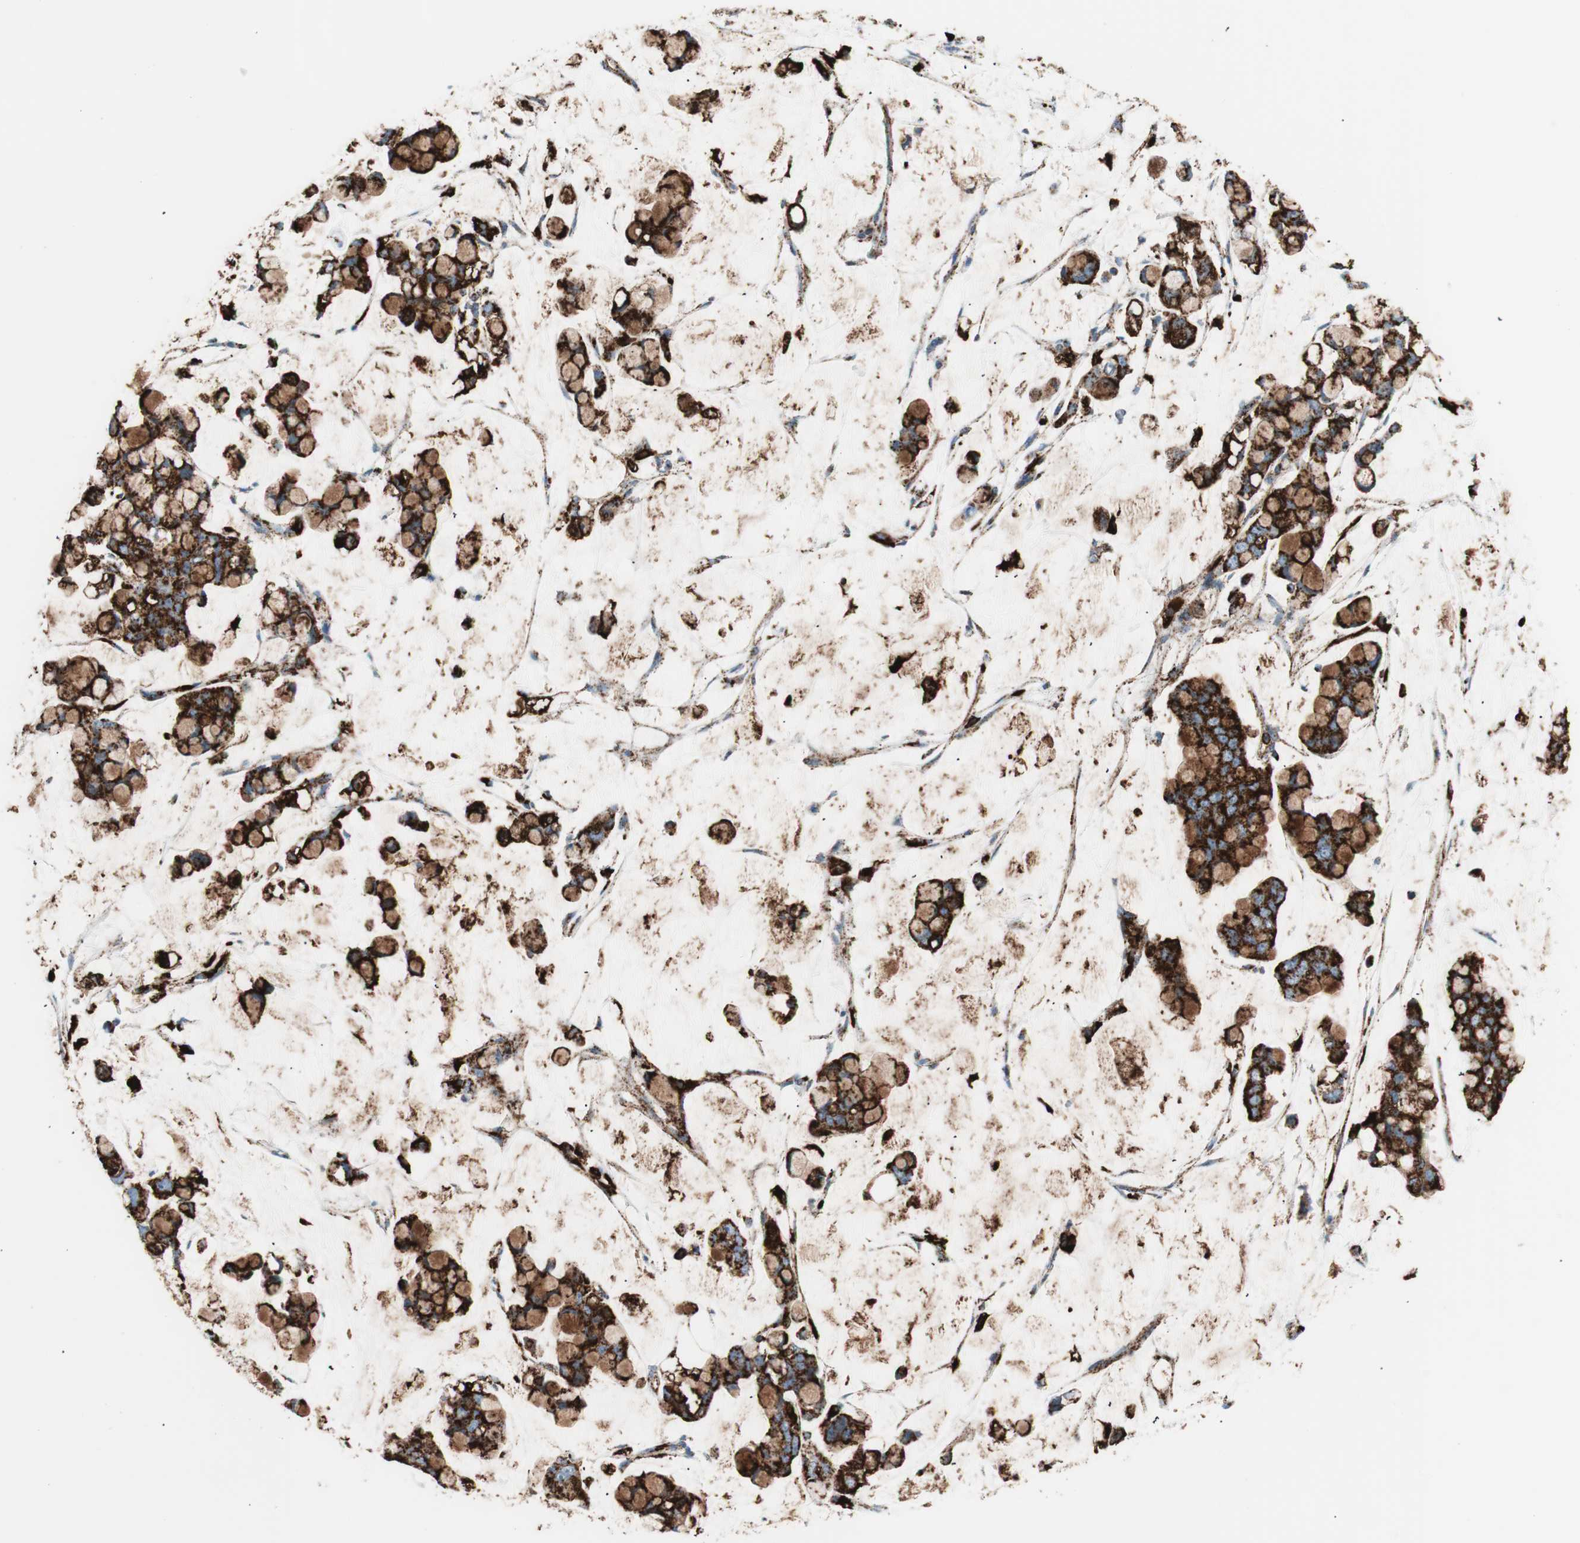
{"staining": {"intensity": "strong", "quantity": ">75%", "location": "cytoplasmic/membranous"}, "tissue": "stomach cancer", "cell_type": "Tumor cells", "image_type": "cancer", "snomed": [{"axis": "morphology", "description": "Adenocarcinoma, NOS"}, {"axis": "topography", "description": "Stomach, lower"}], "caption": "A histopathology image of human stomach cancer (adenocarcinoma) stained for a protein reveals strong cytoplasmic/membranous brown staining in tumor cells.", "gene": "LAMP1", "patient": {"sex": "male", "age": 84}}